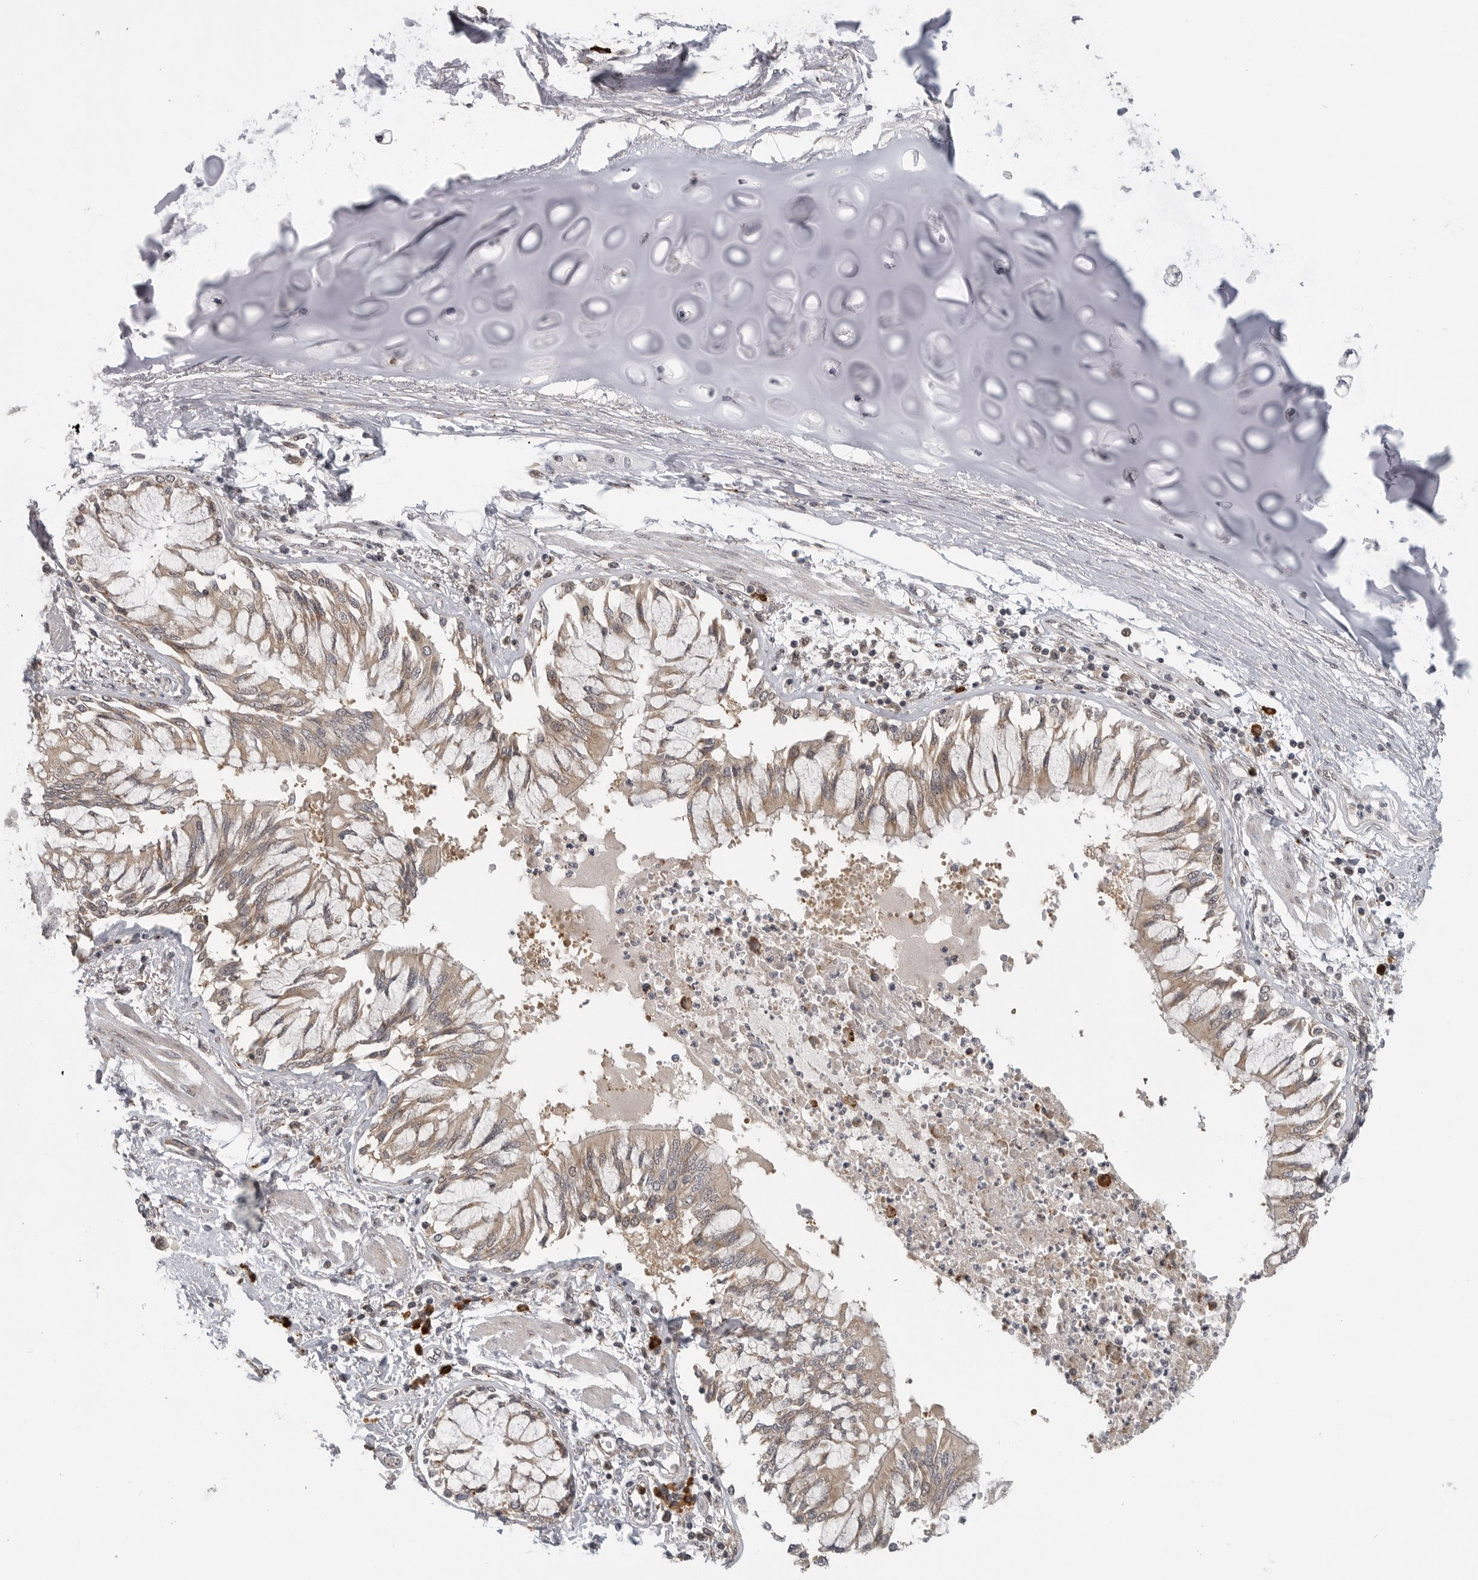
{"staining": {"intensity": "moderate", "quantity": ">75%", "location": "cytoplasmic/membranous"}, "tissue": "bronchus", "cell_type": "Respiratory epithelial cells", "image_type": "normal", "snomed": [{"axis": "morphology", "description": "Normal tissue, NOS"}, {"axis": "topography", "description": "Cartilage tissue"}, {"axis": "topography", "description": "Bronchus"}, {"axis": "topography", "description": "Lung"}], "caption": "Unremarkable bronchus was stained to show a protein in brown. There is medium levels of moderate cytoplasmic/membranous staining in approximately >75% of respiratory epithelial cells.", "gene": "CEP295NL", "patient": {"sex": "female", "age": 49}}